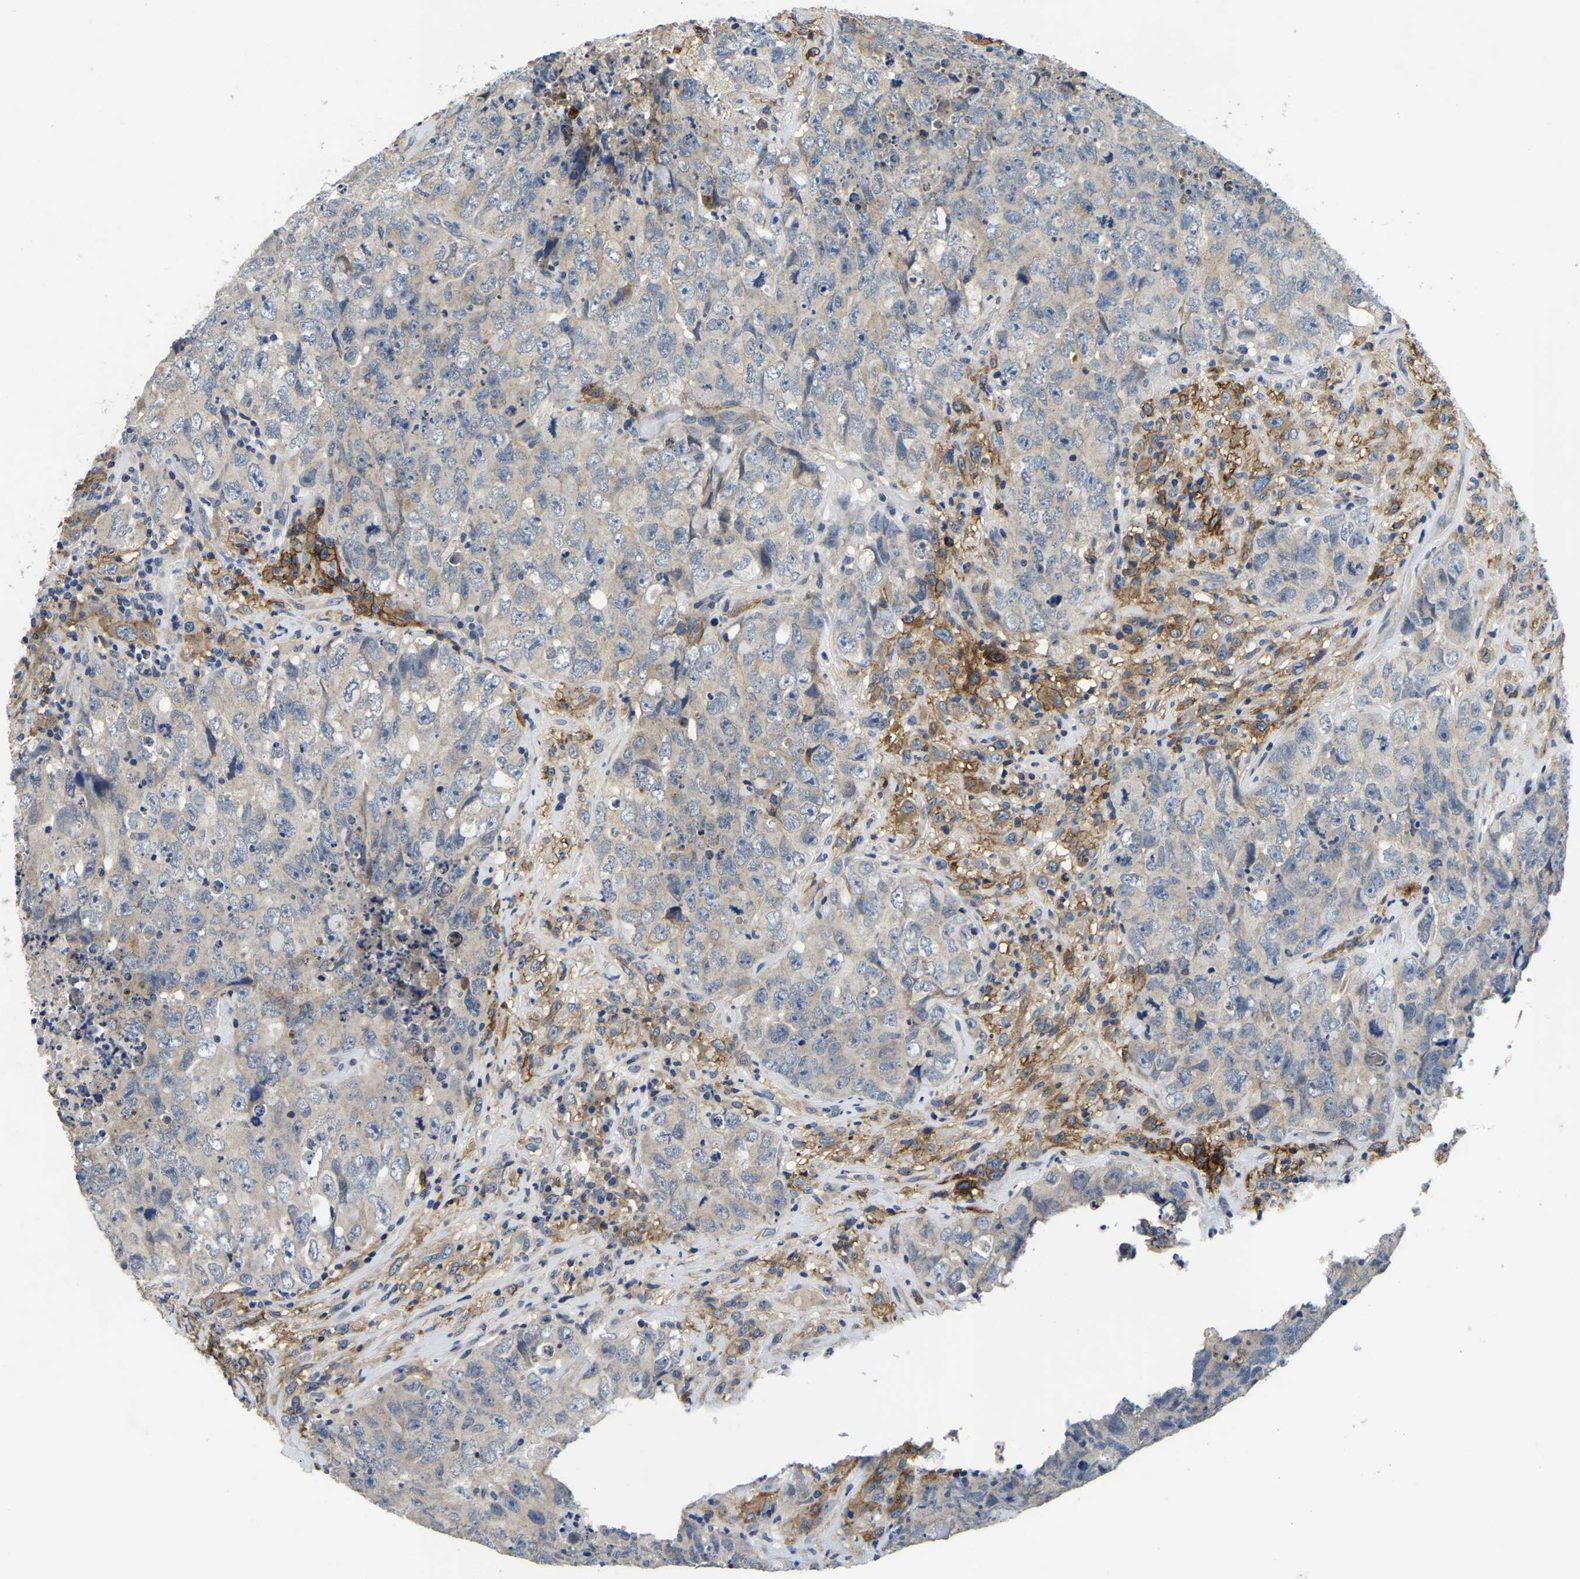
{"staining": {"intensity": "negative", "quantity": "none", "location": "none"}, "tissue": "testis cancer", "cell_type": "Tumor cells", "image_type": "cancer", "snomed": [{"axis": "morphology", "description": "Carcinoma, Embryonal, NOS"}, {"axis": "topography", "description": "Testis"}], "caption": "High power microscopy photomicrograph of an immunohistochemistry (IHC) photomicrograph of testis cancer, revealing no significant positivity in tumor cells.", "gene": "ITGA2", "patient": {"sex": "male", "age": 32}}